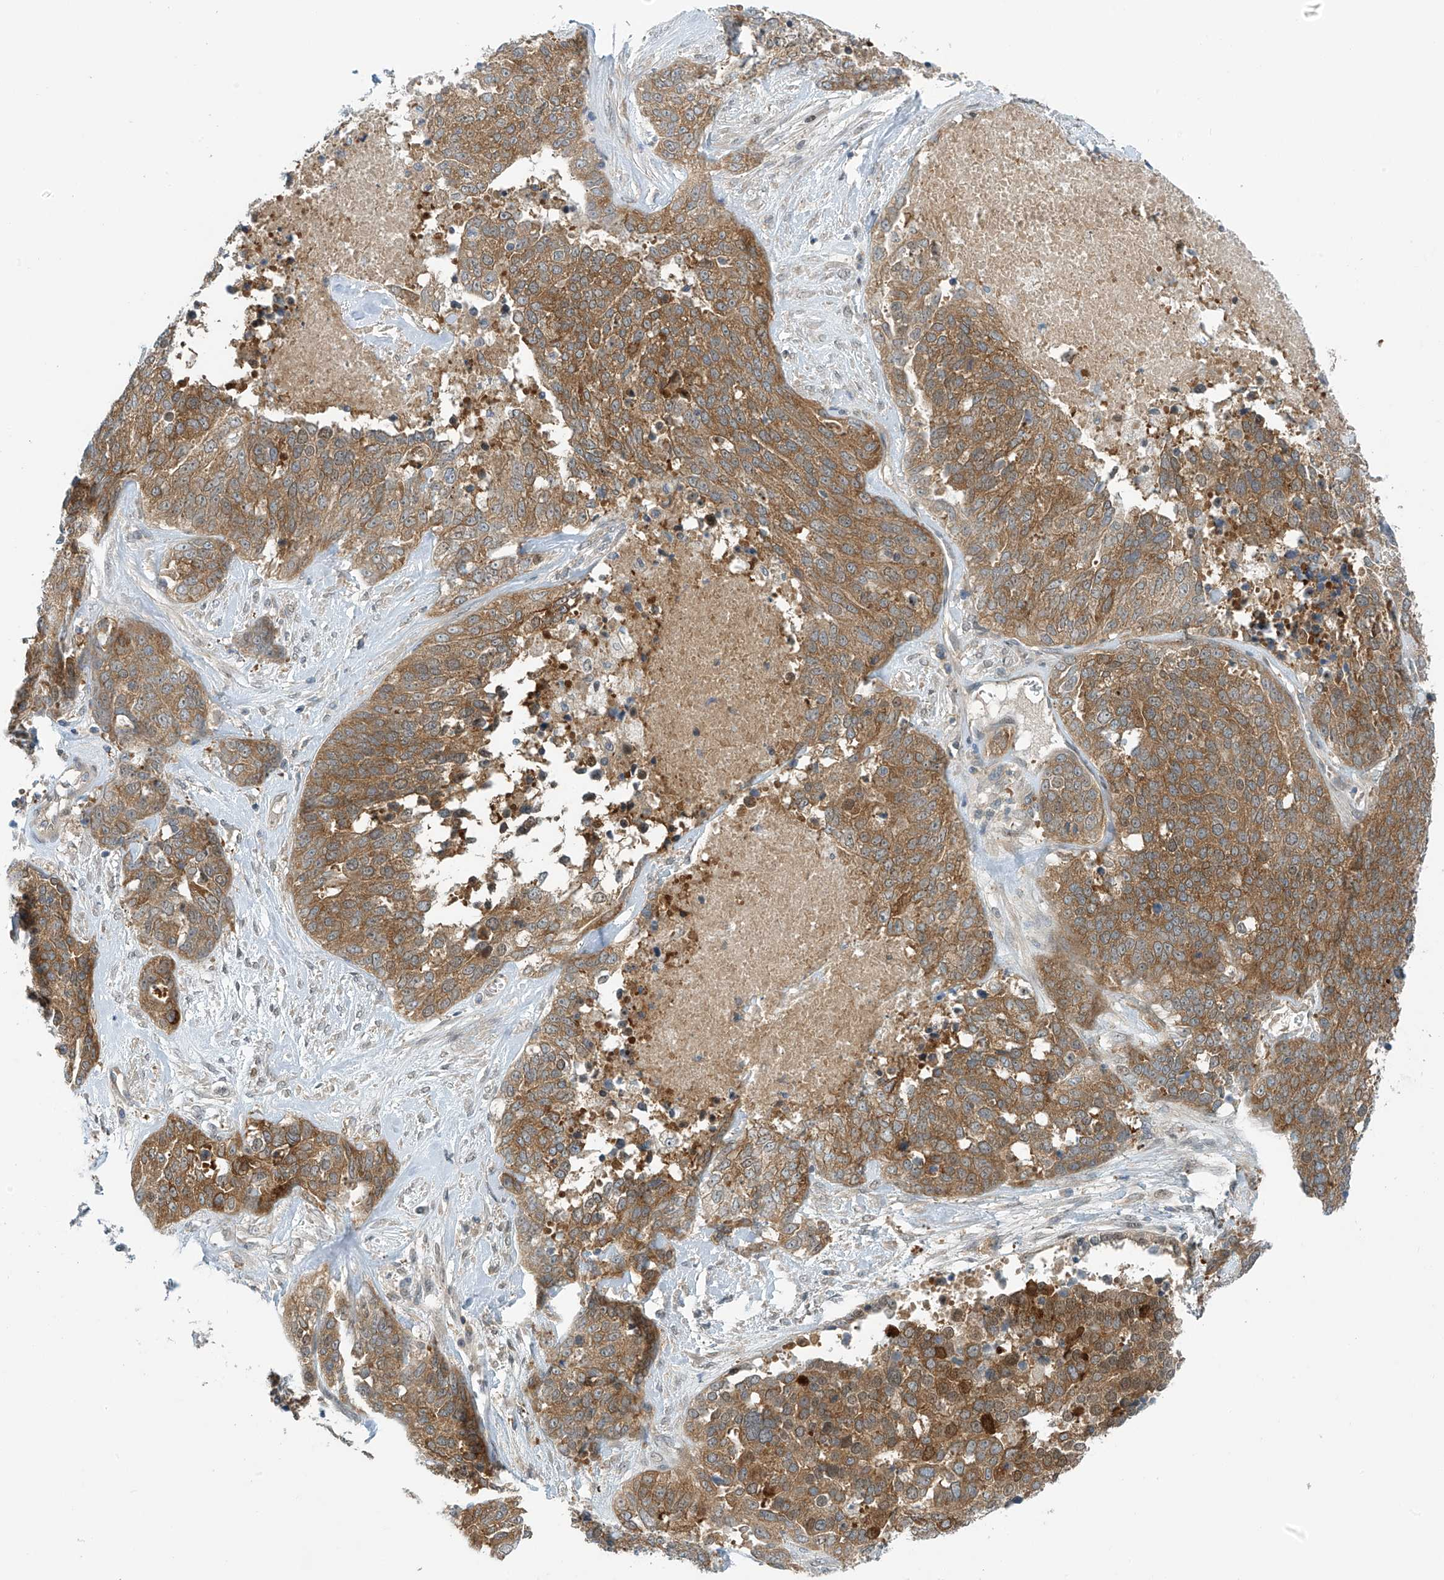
{"staining": {"intensity": "moderate", "quantity": ">75%", "location": "cytoplasmic/membranous"}, "tissue": "ovarian cancer", "cell_type": "Tumor cells", "image_type": "cancer", "snomed": [{"axis": "morphology", "description": "Cystadenocarcinoma, serous, NOS"}, {"axis": "topography", "description": "Ovary"}], "caption": "Ovarian cancer (serous cystadenocarcinoma) stained for a protein reveals moderate cytoplasmic/membranous positivity in tumor cells.", "gene": "FSD1L", "patient": {"sex": "female", "age": 44}}